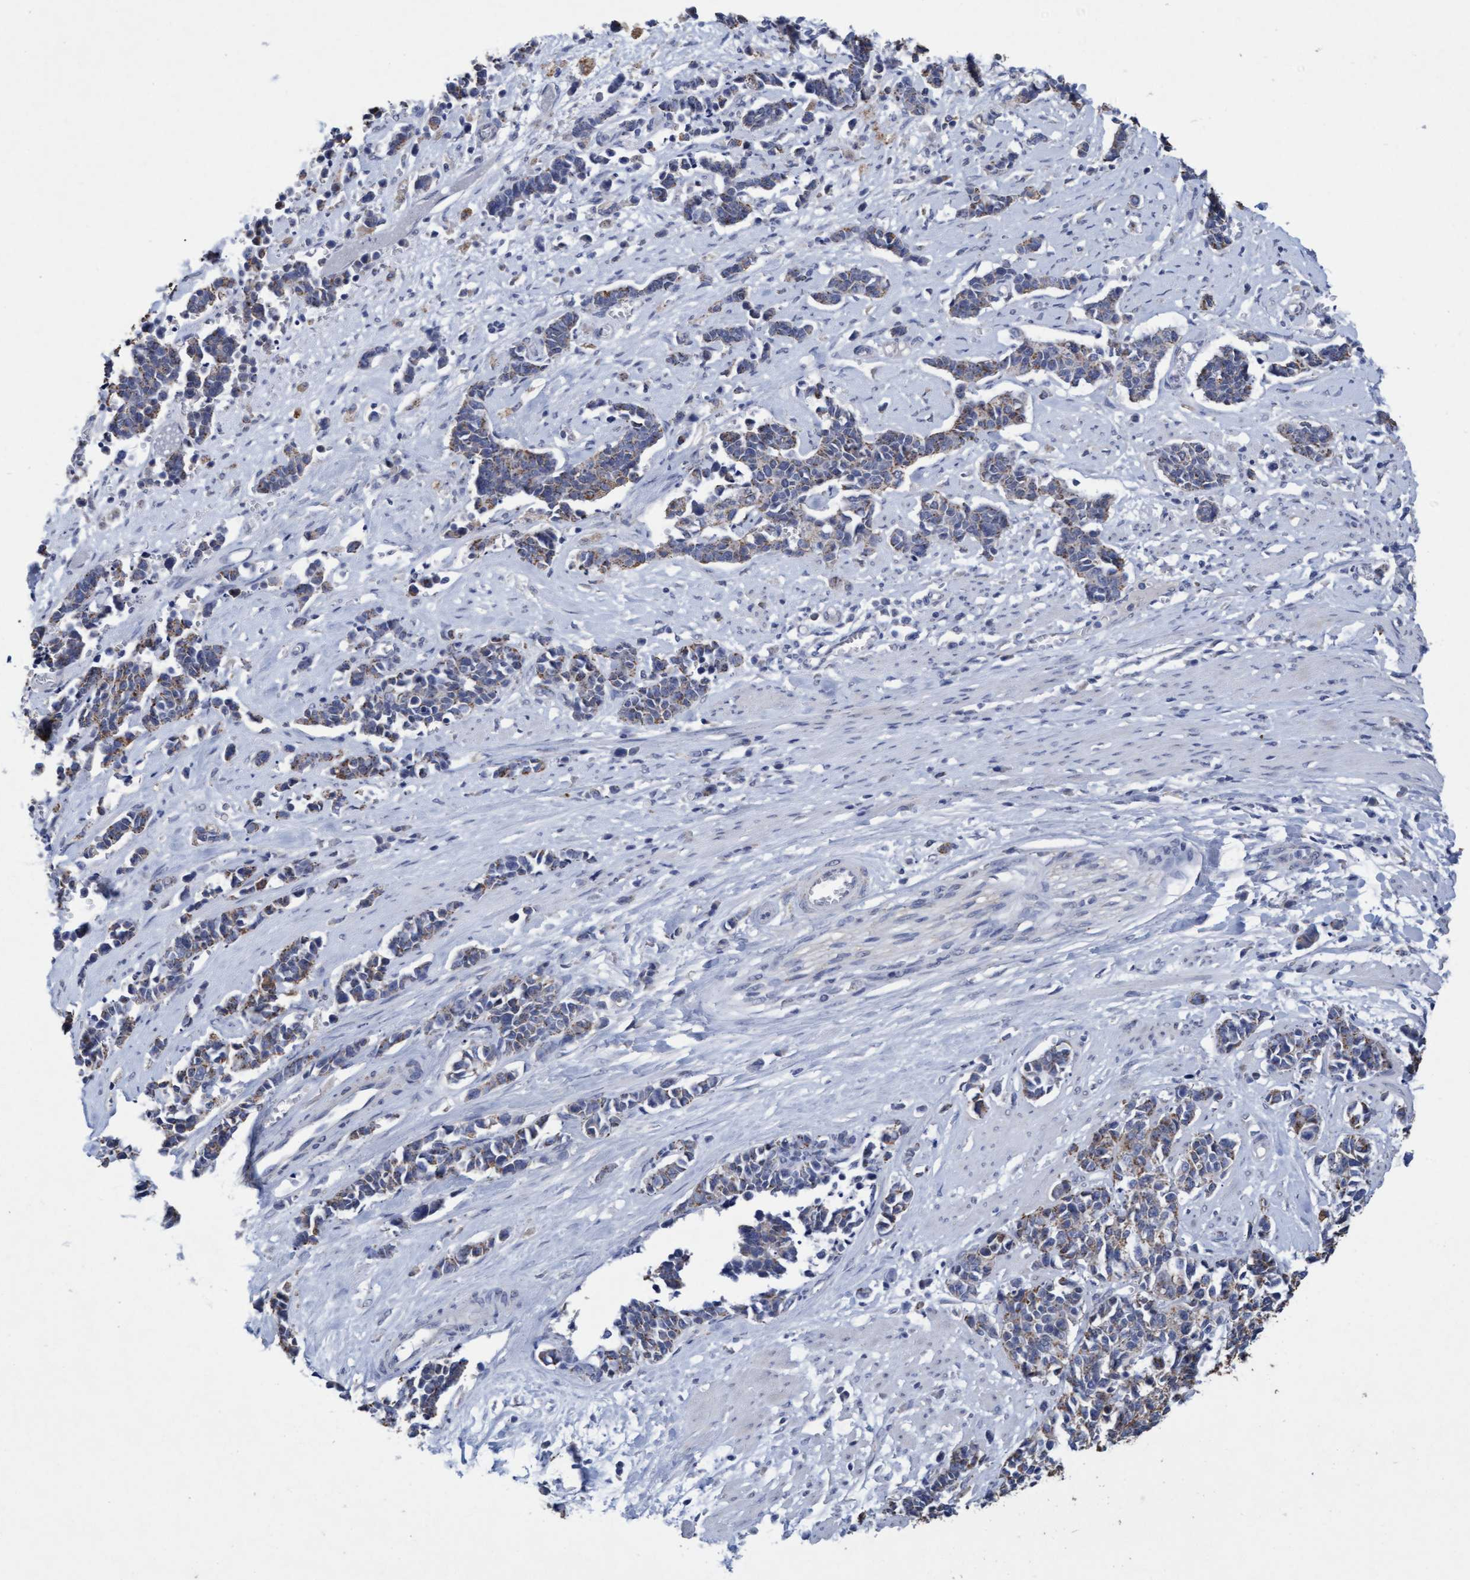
{"staining": {"intensity": "weak", "quantity": ">75%", "location": "cytoplasmic/membranous"}, "tissue": "cervical cancer", "cell_type": "Tumor cells", "image_type": "cancer", "snomed": [{"axis": "morphology", "description": "Squamous cell carcinoma, NOS"}, {"axis": "topography", "description": "Cervix"}], "caption": "This is an image of IHC staining of cervical squamous cell carcinoma, which shows weak expression in the cytoplasmic/membranous of tumor cells.", "gene": "VSIG8", "patient": {"sex": "female", "age": 35}}